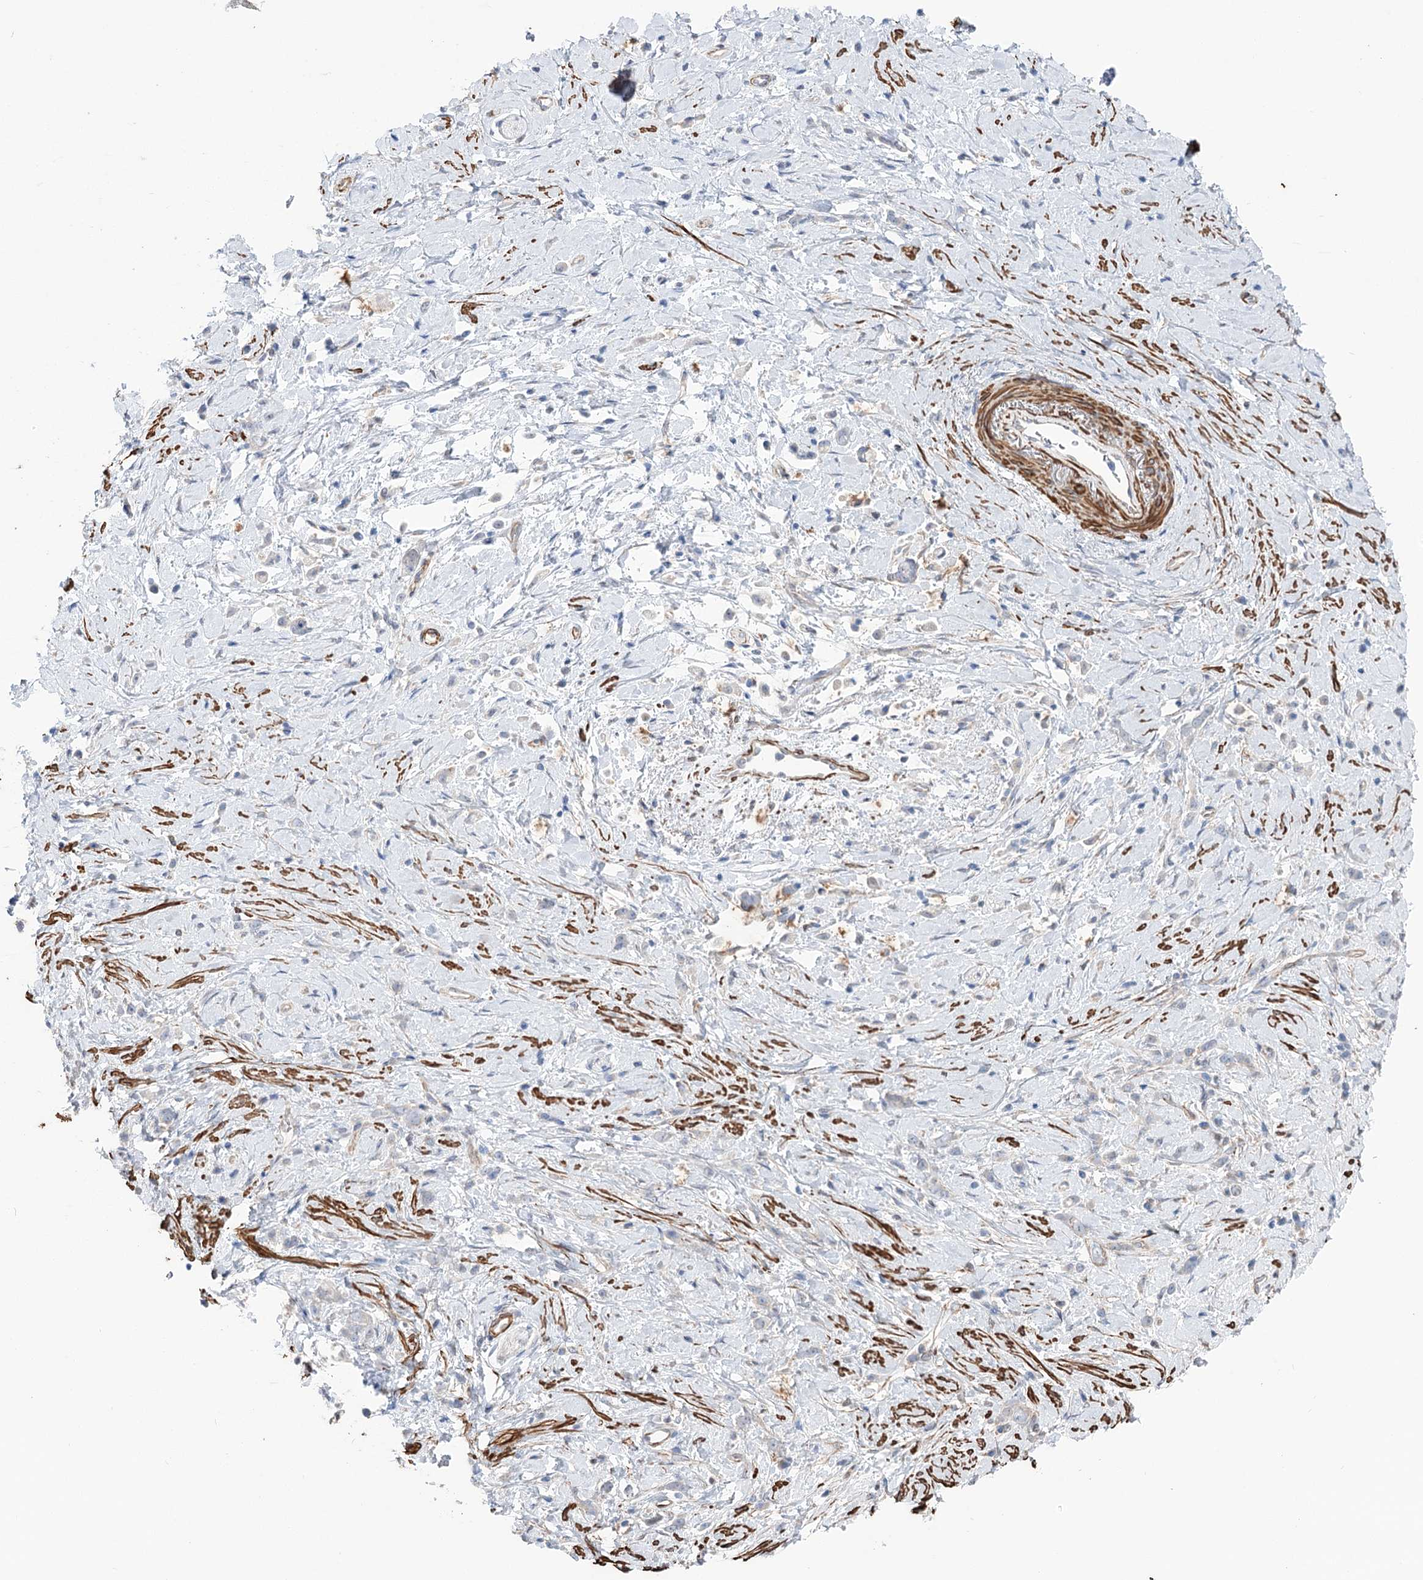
{"staining": {"intensity": "negative", "quantity": "none", "location": "none"}, "tissue": "stomach cancer", "cell_type": "Tumor cells", "image_type": "cancer", "snomed": [{"axis": "morphology", "description": "Adenocarcinoma, NOS"}, {"axis": "topography", "description": "Stomach"}], "caption": "DAB (3,3'-diaminobenzidine) immunohistochemical staining of stomach adenocarcinoma reveals no significant expression in tumor cells.", "gene": "WASHC3", "patient": {"sex": "female", "age": 60}}